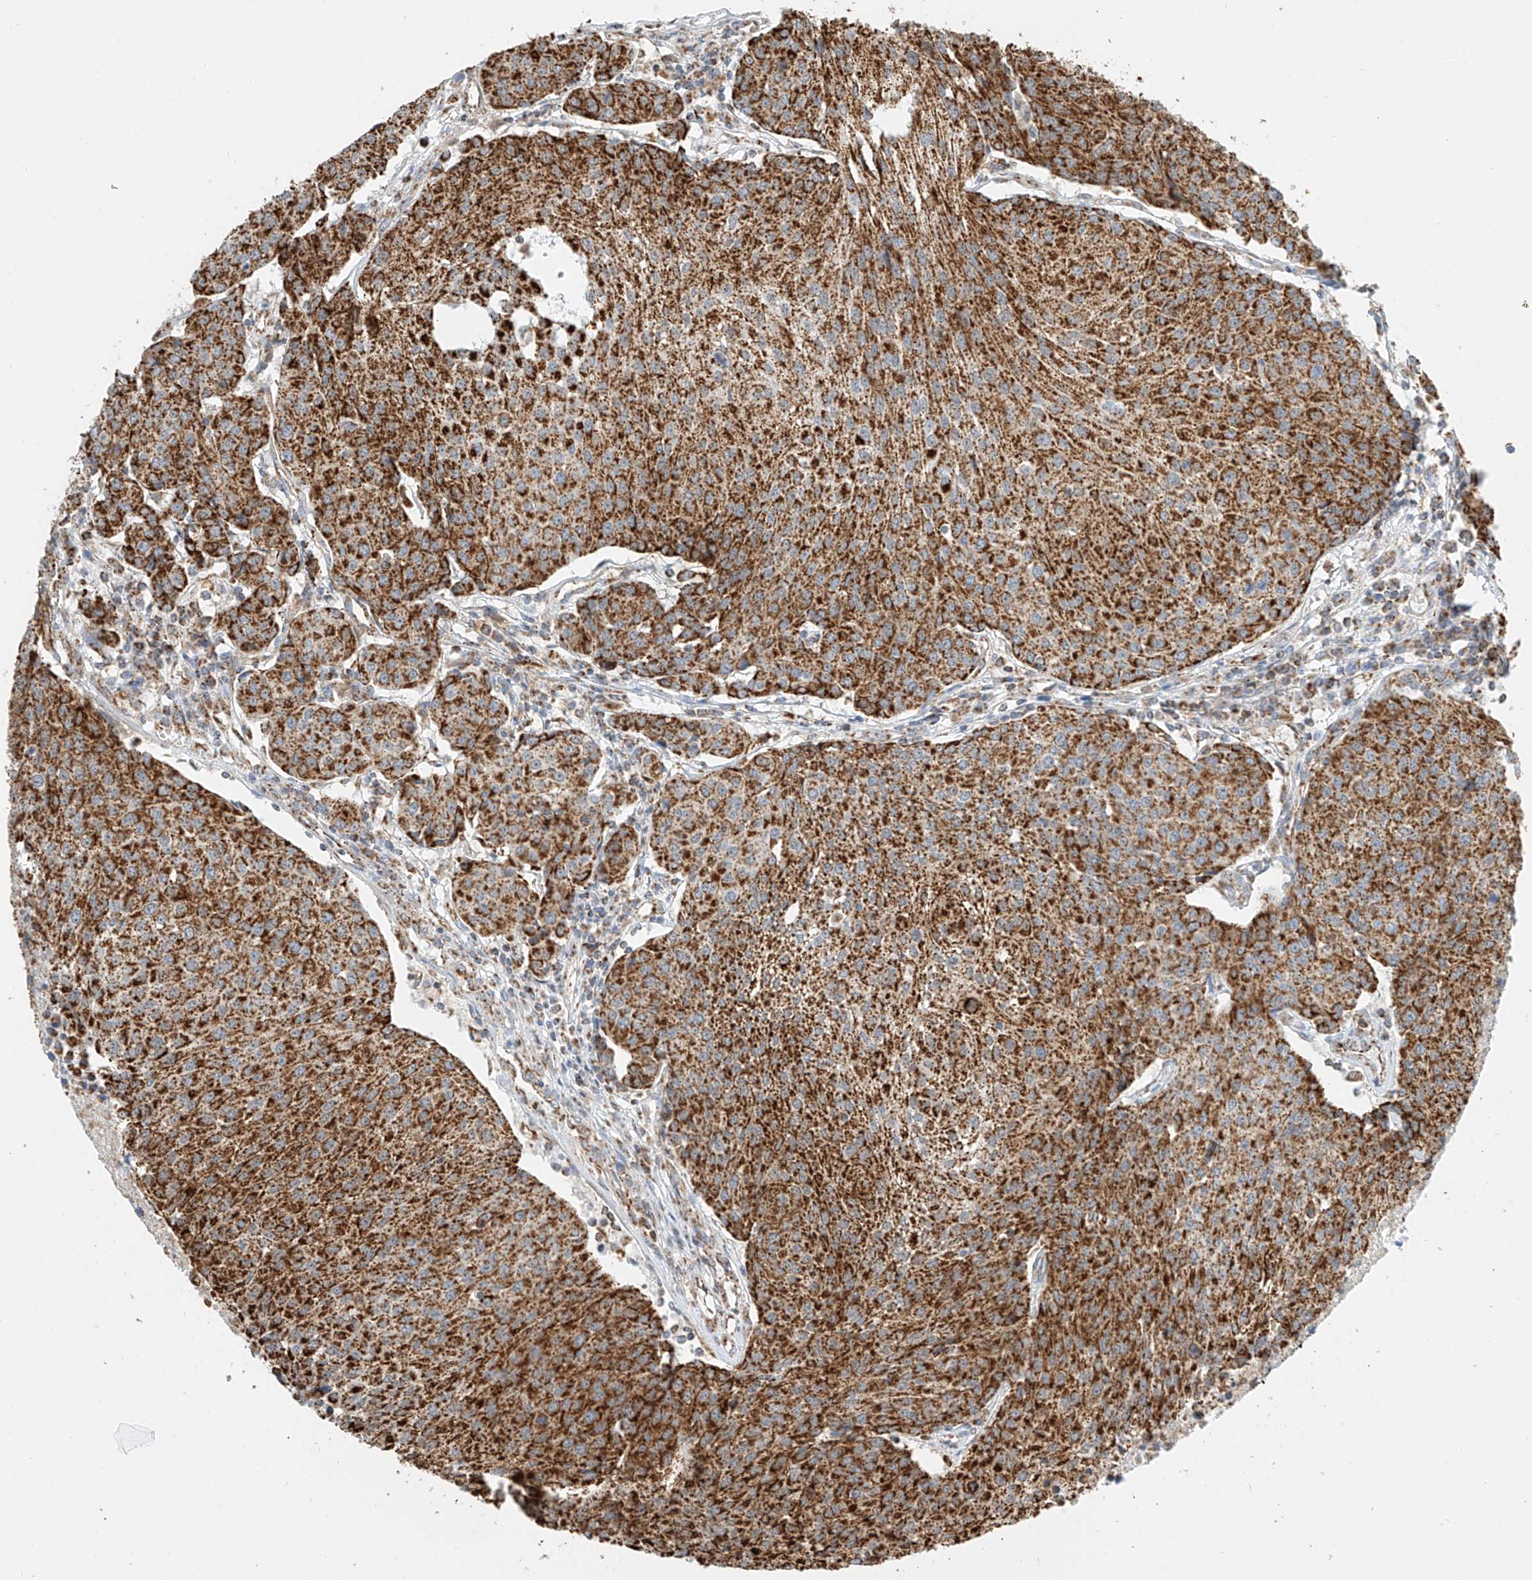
{"staining": {"intensity": "strong", "quantity": ">75%", "location": "cytoplasmic/membranous"}, "tissue": "urothelial cancer", "cell_type": "Tumor cells", "image_type": "cancer", "snomed": [{"axis": "morphology", "description": "Urothelial carcinoma, High grade"}, {"axis": "topography", "description": "Urinary bladder"}], "caption": "Immunohistochemical staining of high-grade urothelial carcinoma exhibits high levels of strong cytoplasmic/membranous expression in approximately >75% of tumor cells.", "gene": "PPA2", "patient": {"sex": "female", "age": 85}}